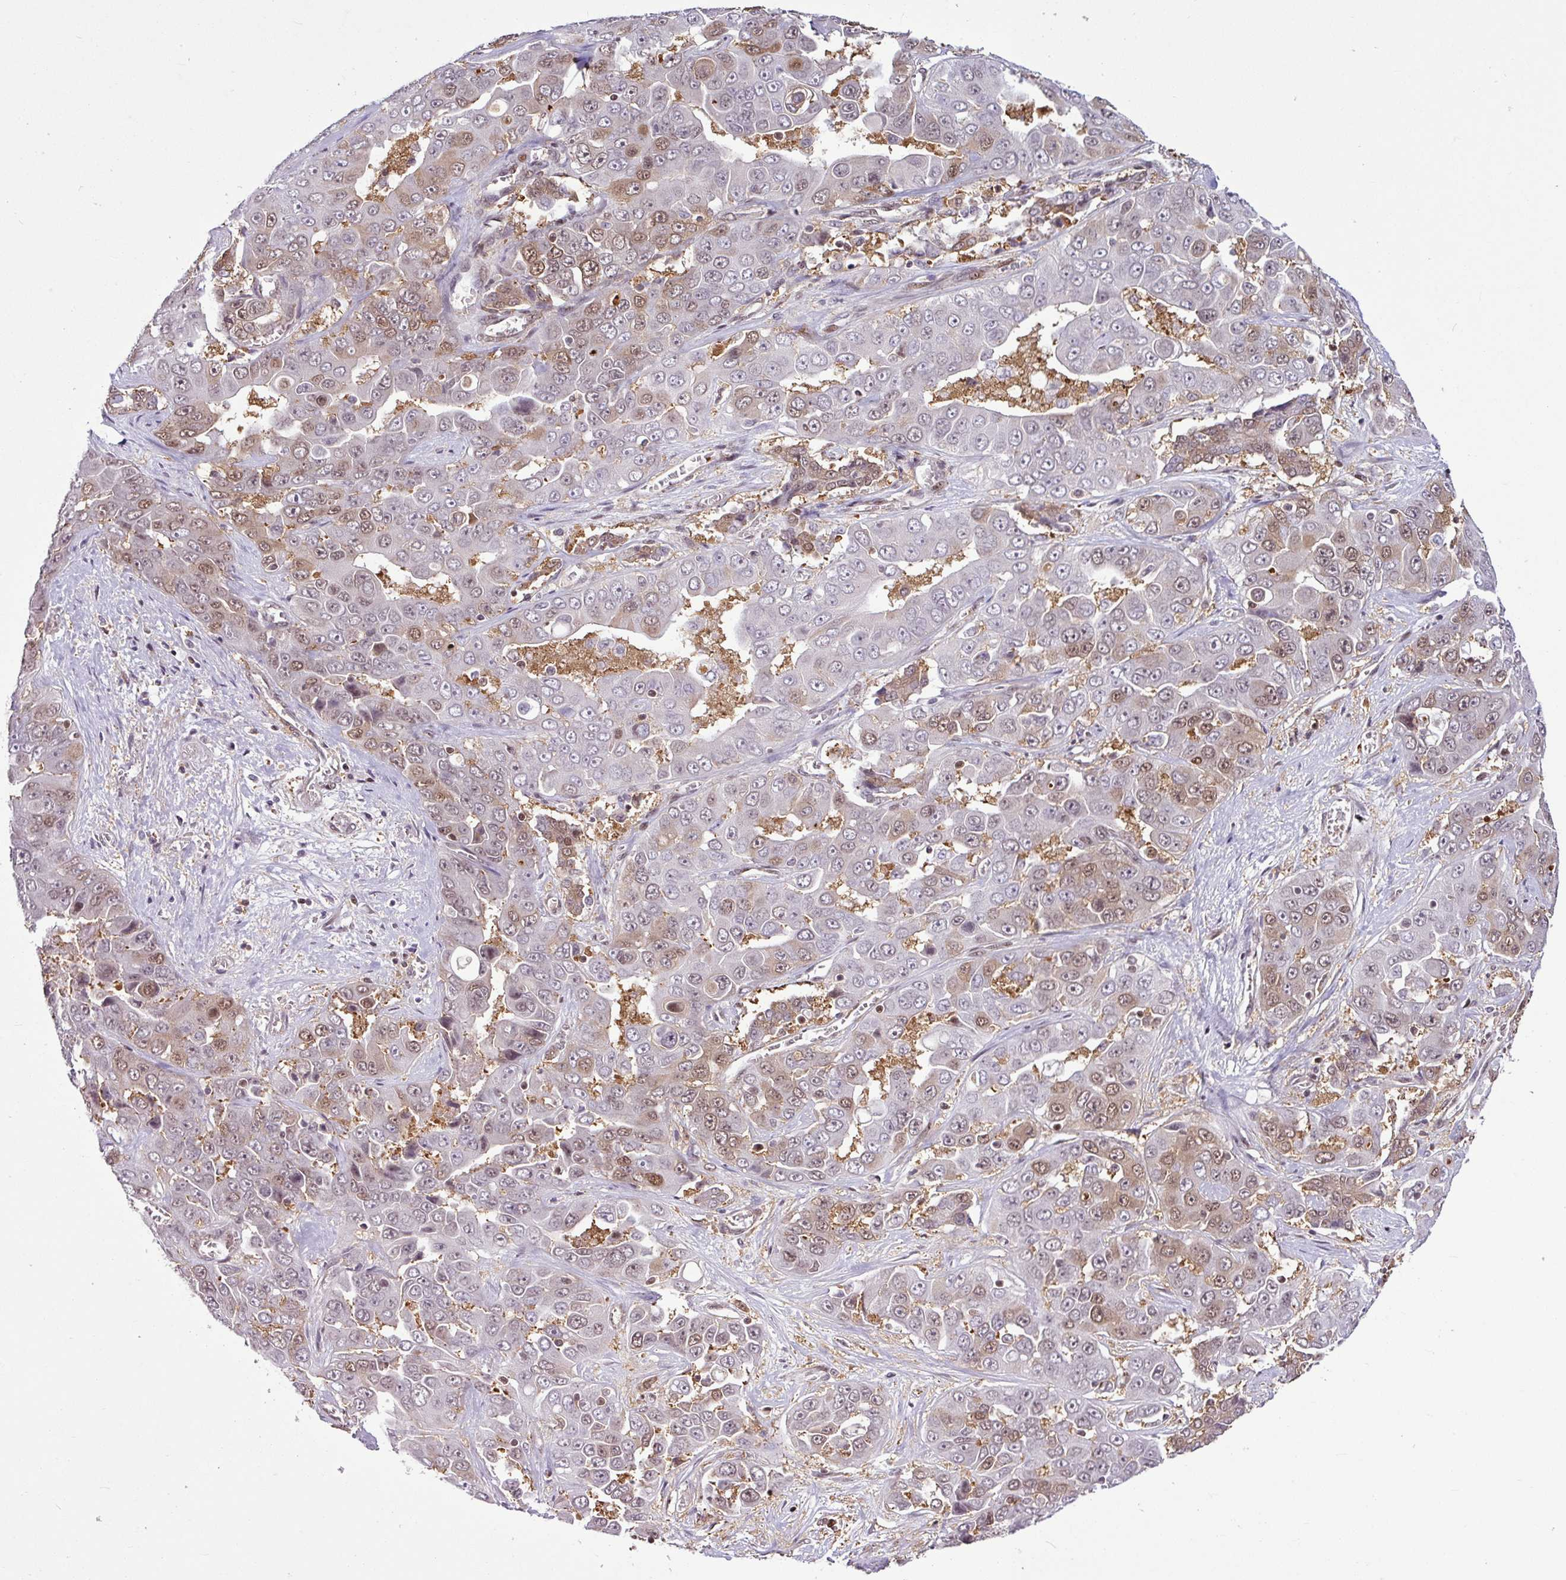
{"staining": {"intensity": "moderate", "quantity": "25%-75%", "location": "nuclear"}, "tissue": "liver cancer", "cell_type": "Tumor cells", "image_type": "cancer", "snomed": [{"axis": "morphology", "description": "Cholangiocarcinoma"}, {"axis": "topography", "description": "Liver"}], "caption": "Liver cholangiocarcinoma was stained to show a protein in brown. There is medium levels of moderate nuclear positivity in approximately 25%-75% of tumor cells. The protein is stained brown, and the nuclei are stained in blue (DAB IHC with brightfield microscopy, high magnification).", "gene": "ITPKC", "patient": {"sex": "female", "age": 52}}